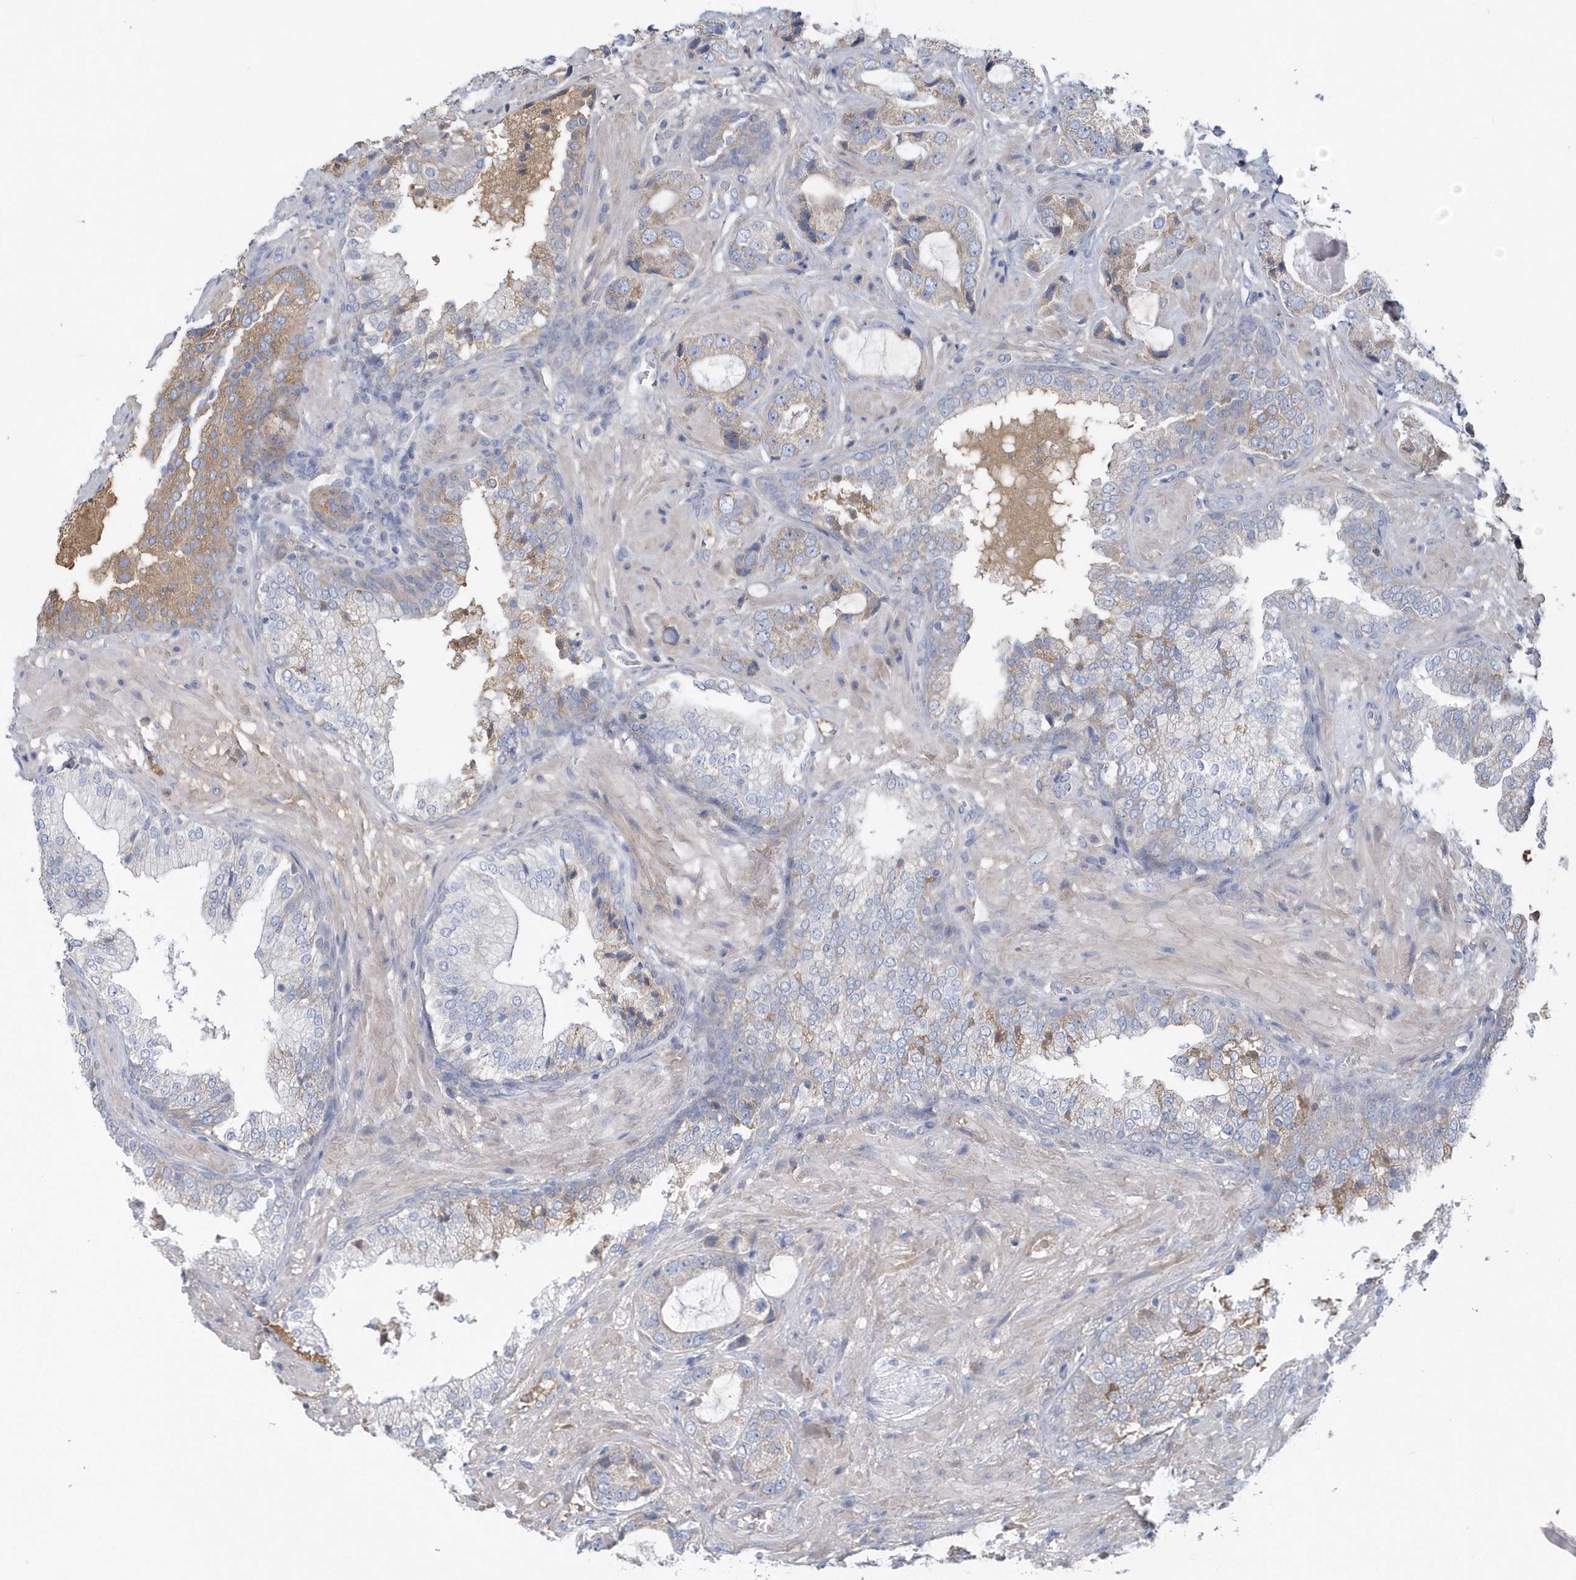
{"staining": {"intensity": "moderate", "quantity": "<25%", "location": "cytoplasmic/membranous"}, "tissue": "prostate cancer", "cell_type": "Tumor cells", "image_type": "cancer", "snomed": [{"axis": "morphology", "description": "Normal tissue, NOS"}, {"axis": "morphology", "description": "Adenocarcinoma, High grade"}, {"axis": "topography", "description": "Prostate"}, {"axis": "topography", "description": "Peripheral nerve tissue"}], "caption": "Immunohistochemistry micrograph of human prostate adenocarcinoma (high-grade) stained for a protein (brown), which displays low levels of moderate cytoplasmic/membranous expression in about <25% of tumor cells.", "gene": "SPATA18", "patient": {"sex": "male", "age": 59}}